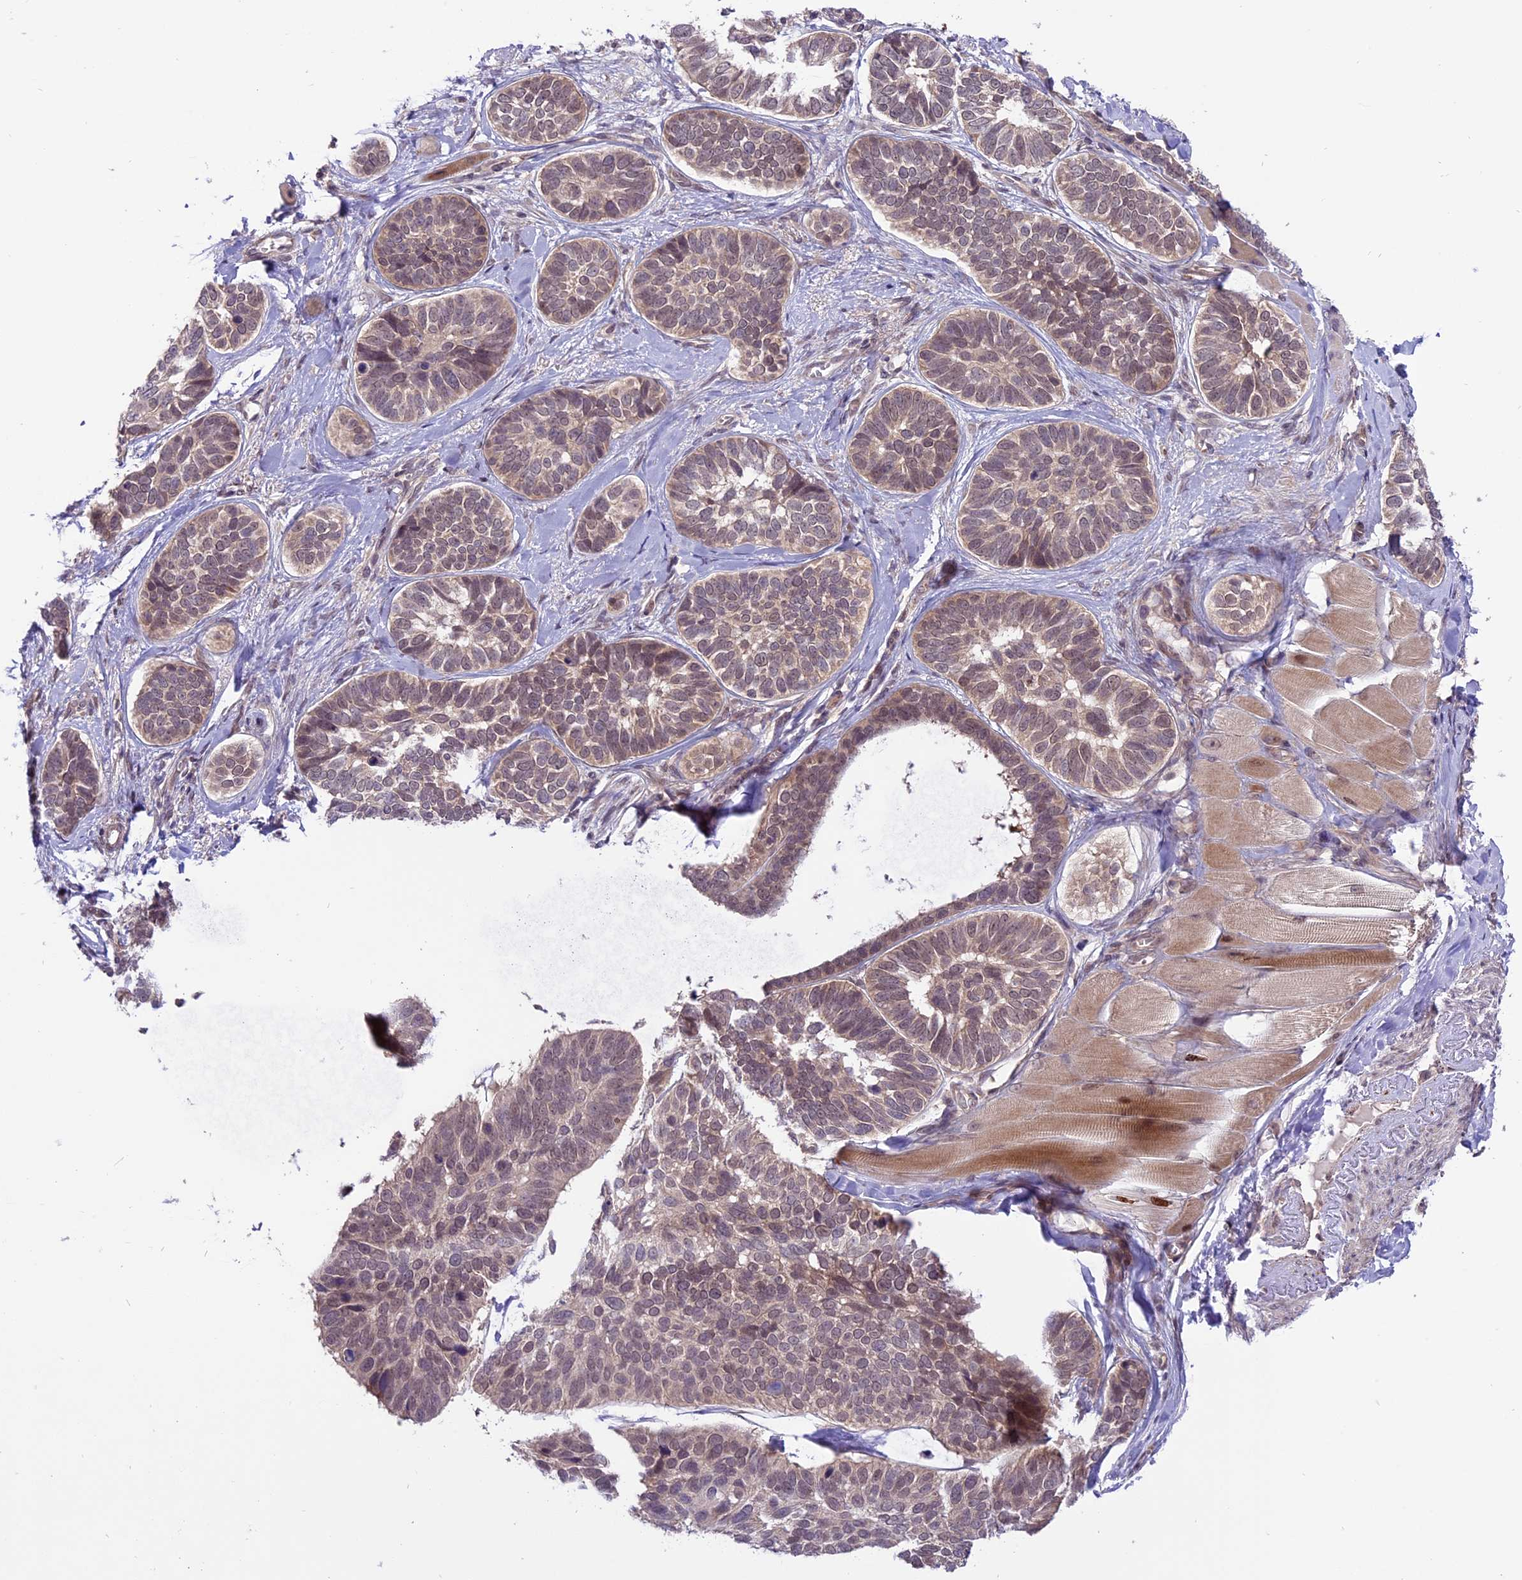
{"staining": {"intensity": "weak", "quantity": ">75%", "location": "cytoplasmic/membranous,nuclear"}, "tissue": "skin cancer", "cell_type": "Tumor cells", "image_type": "cancer", "snomed": [{"axis": "morphology", "description": "Basal cell carcinoma"}, {"axis": "topography", "description": "Skin"}], "caption": "Protein expression by immunohistochemistry (IHC) shows weak cytoplasmic/membranous and nuclear expression in about >75% of tumor cells in skin basal cell carcinoma.", "gene": "SPRED1", "patient": {"sex": "male", "age": 62}}